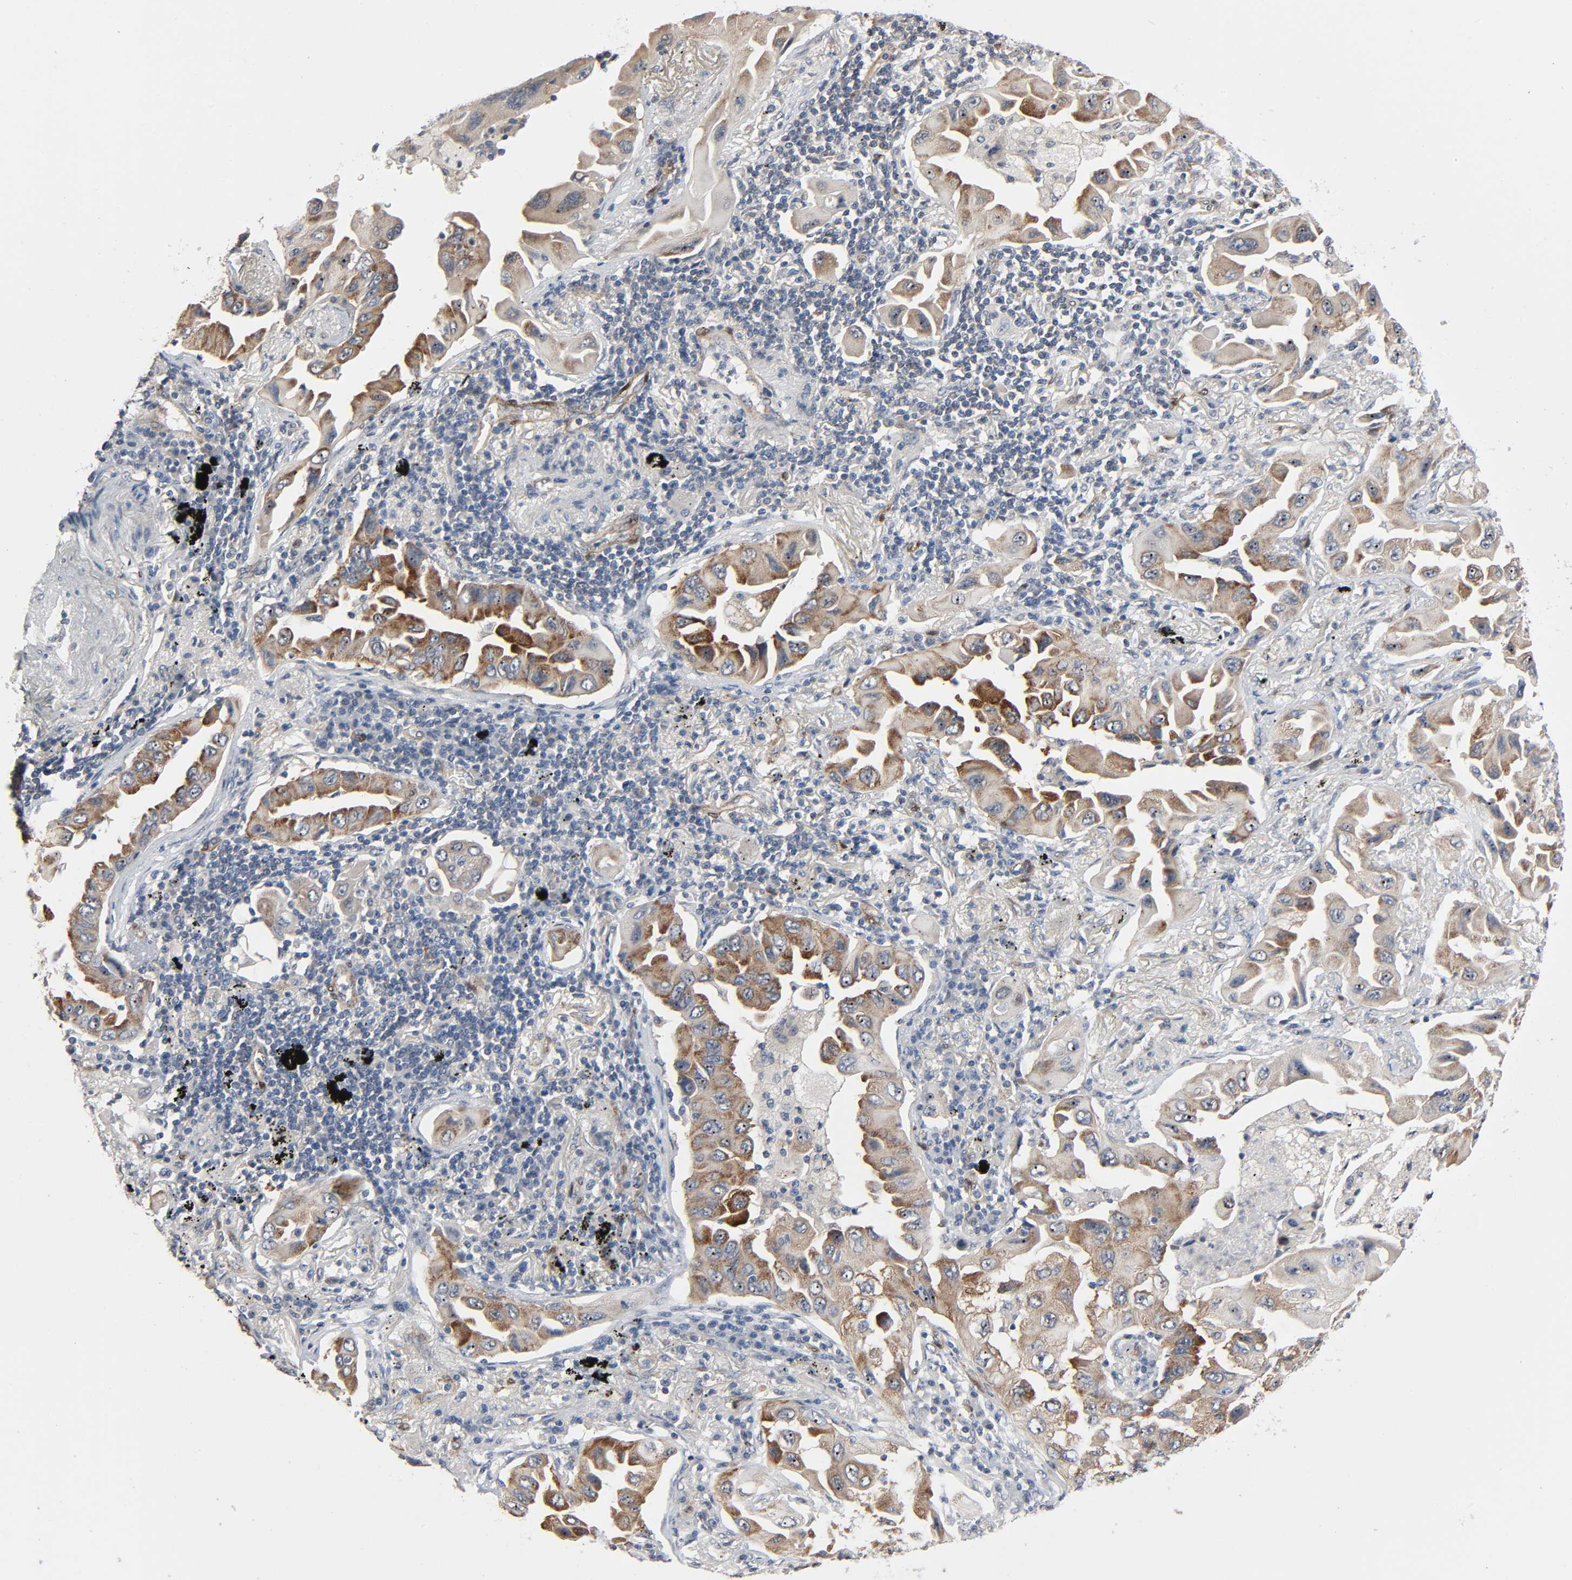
{"staining": {"intensity": "moderate", "quantity": "25%-75%", "location": "cytoplasmic/membranous"}, "tissue": "lung cancer", "cell_type": "Tumor cells", "image_type": "cancer", "snomed": [{"axis": "morphology", "description": "Adenocarcinoma, NOS"}, {"axis": "topography", "description": "Lung"}], "caption": "Immunohistochemical staining of human adenocarcinoma (lung) reveals medium levels of moderate cytoplasmic/membranous staining in about 25%-75% of tumor cells. (Brightfield microscopy of DAB IHC at high magnification).", "gene": "PTK2", "patient": {"sex": "female", "age": 65}}